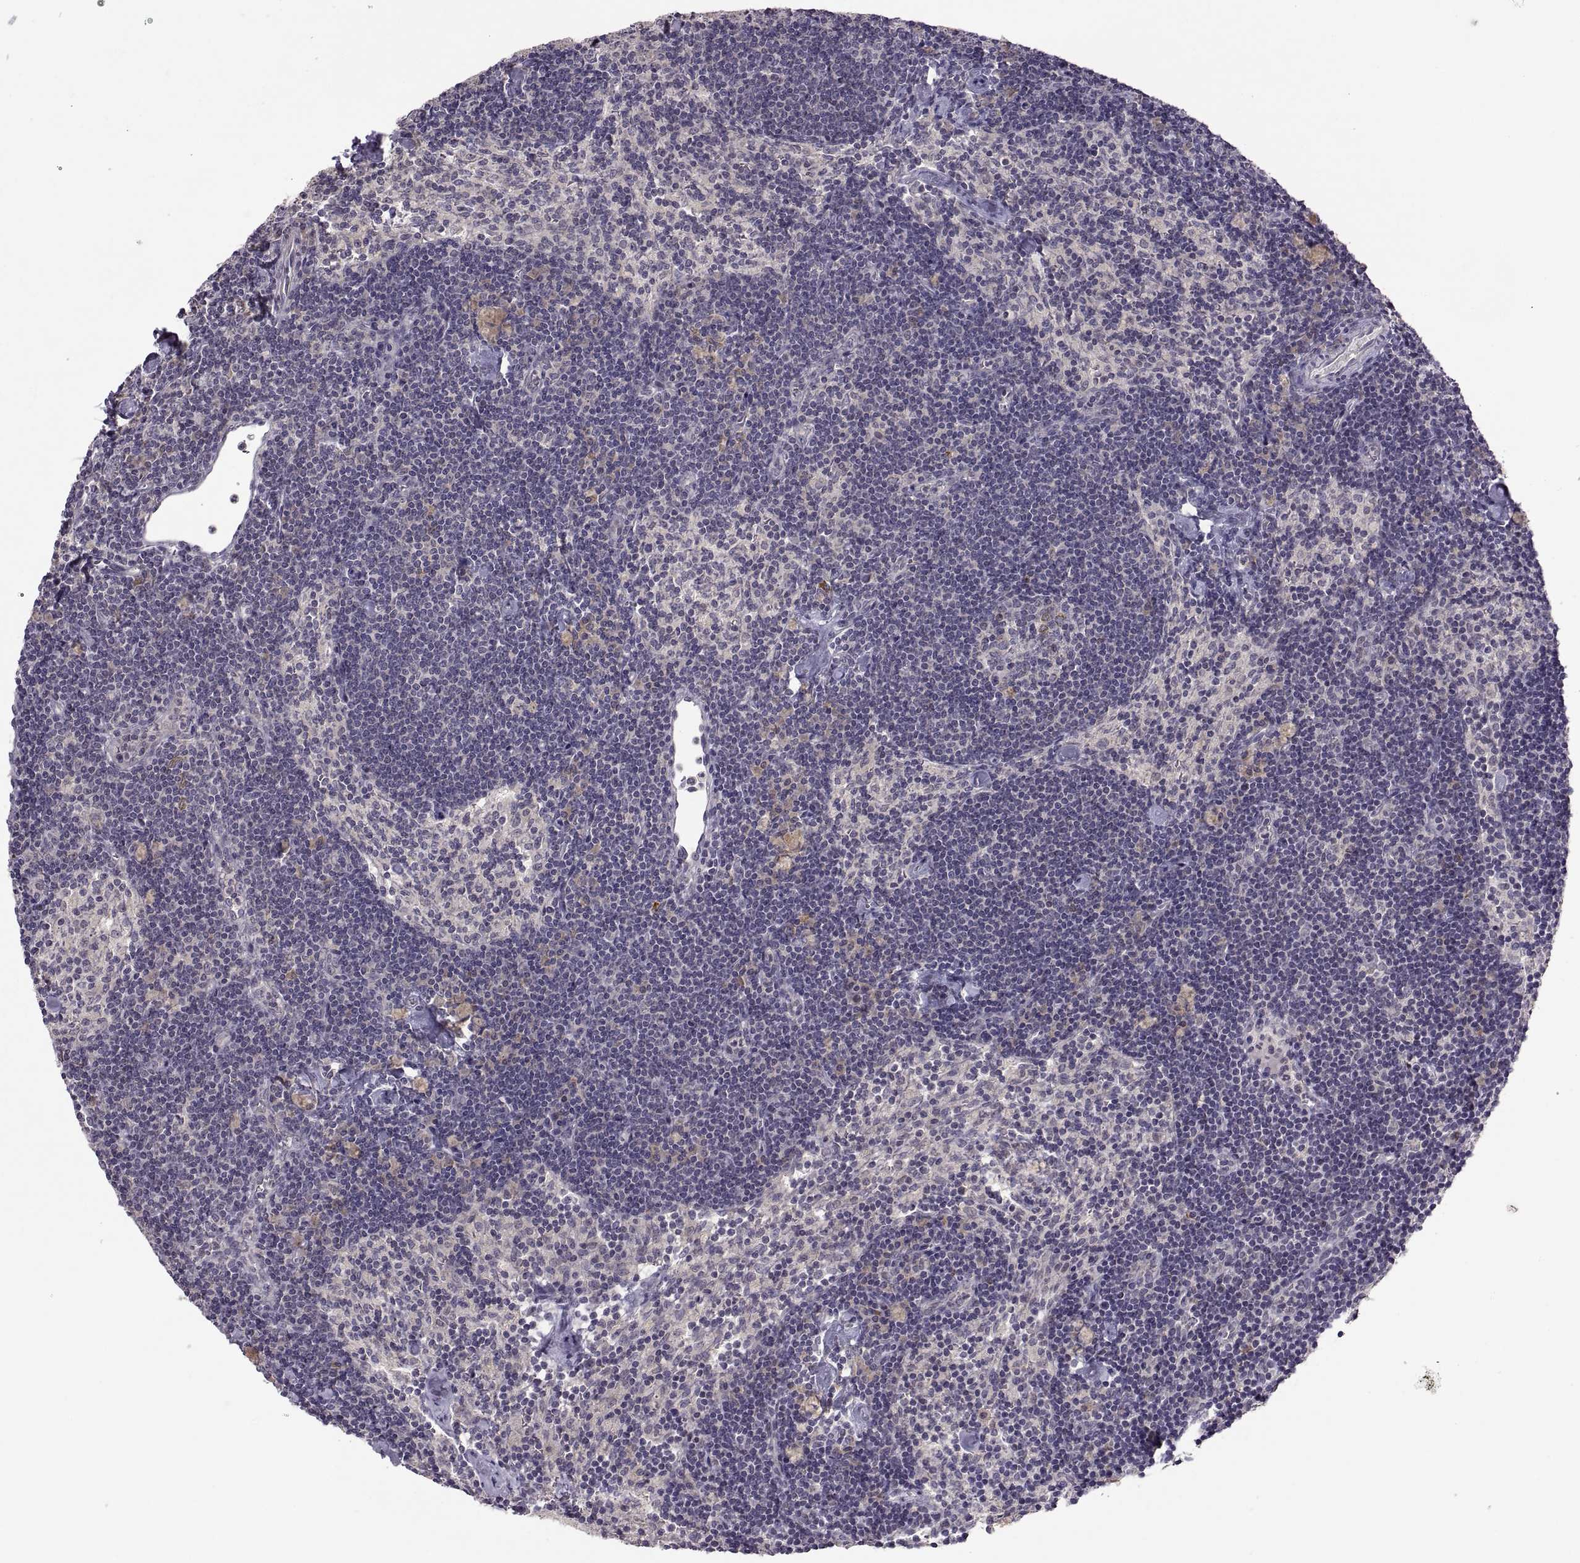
{"staining": {"intensity": "negative", "quantity": "none", "location": "none"}, "tissue": "lymph node", "cell_type": "Germinal center cells", "image_type": "normal", "snomed": [{"axis": "morphology", "description": "Normal tissue, NOS"}, {"axis": "topography", "description": "Lymph node"}], "caption": "High power microscopy histopathology image of an IHC histopathology image of benign lymph node, revealing no significant positivity in germinal center cells.", "gene": "HMGCR", "patient": {"sex": "female", "age": 42}}